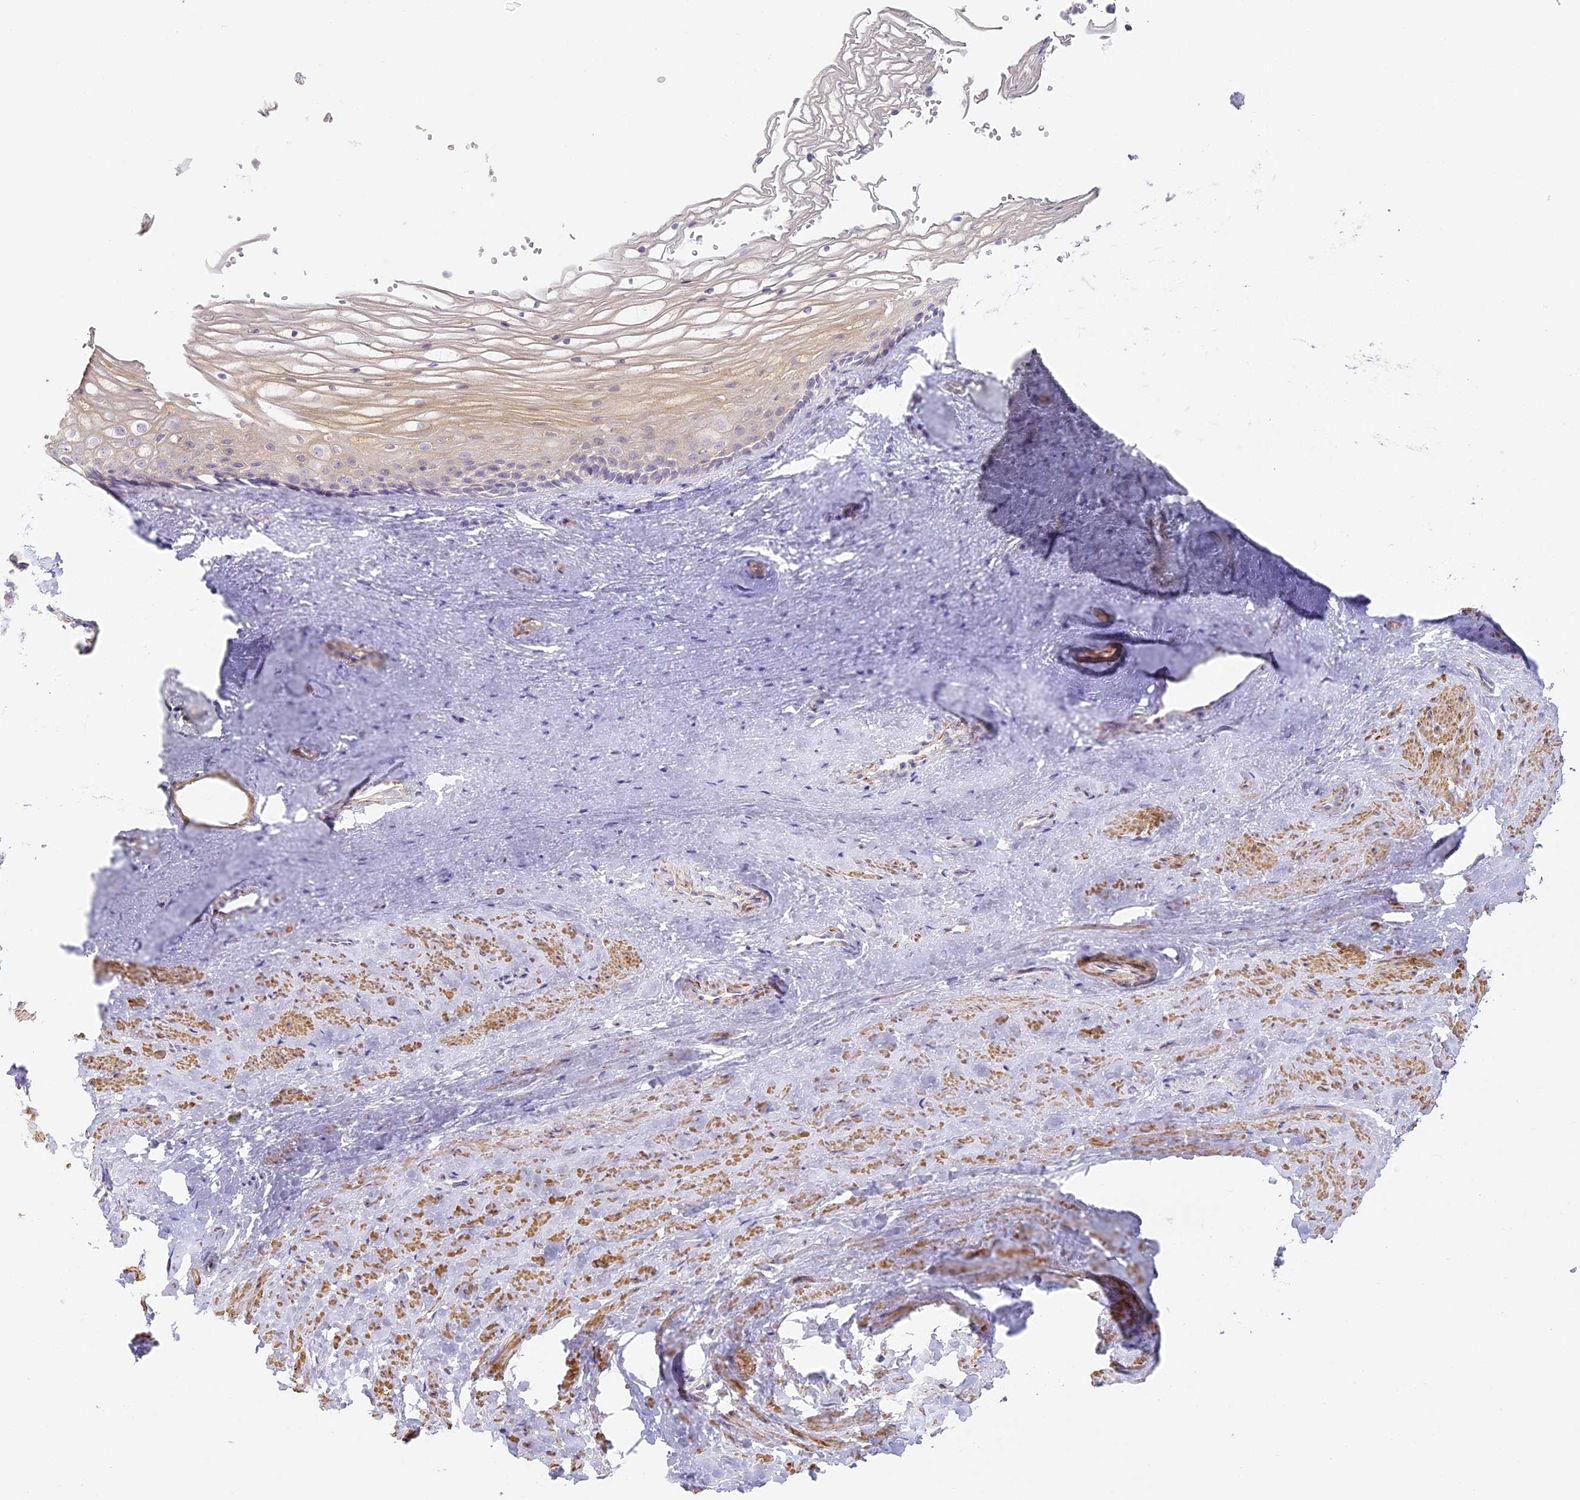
{"staining": {"intensity": "weak", "quantity": "<25%", "location": "cytoplasmic/membranous"}, "tissue": "vagina", "cell_type": "Squamous epithelial cells", "image_type": "normal", "snomed": [{"axis": "morphology", "description": "Normal tissue, NOS"}, {"axis": "topography", "description": "Vagina"}], "caption": "Vagina stained for a protein using IHC displays no positivity squamous epithelial cells.", "gene": "MED28", "patient": {"sex": "female", "age": 46}}